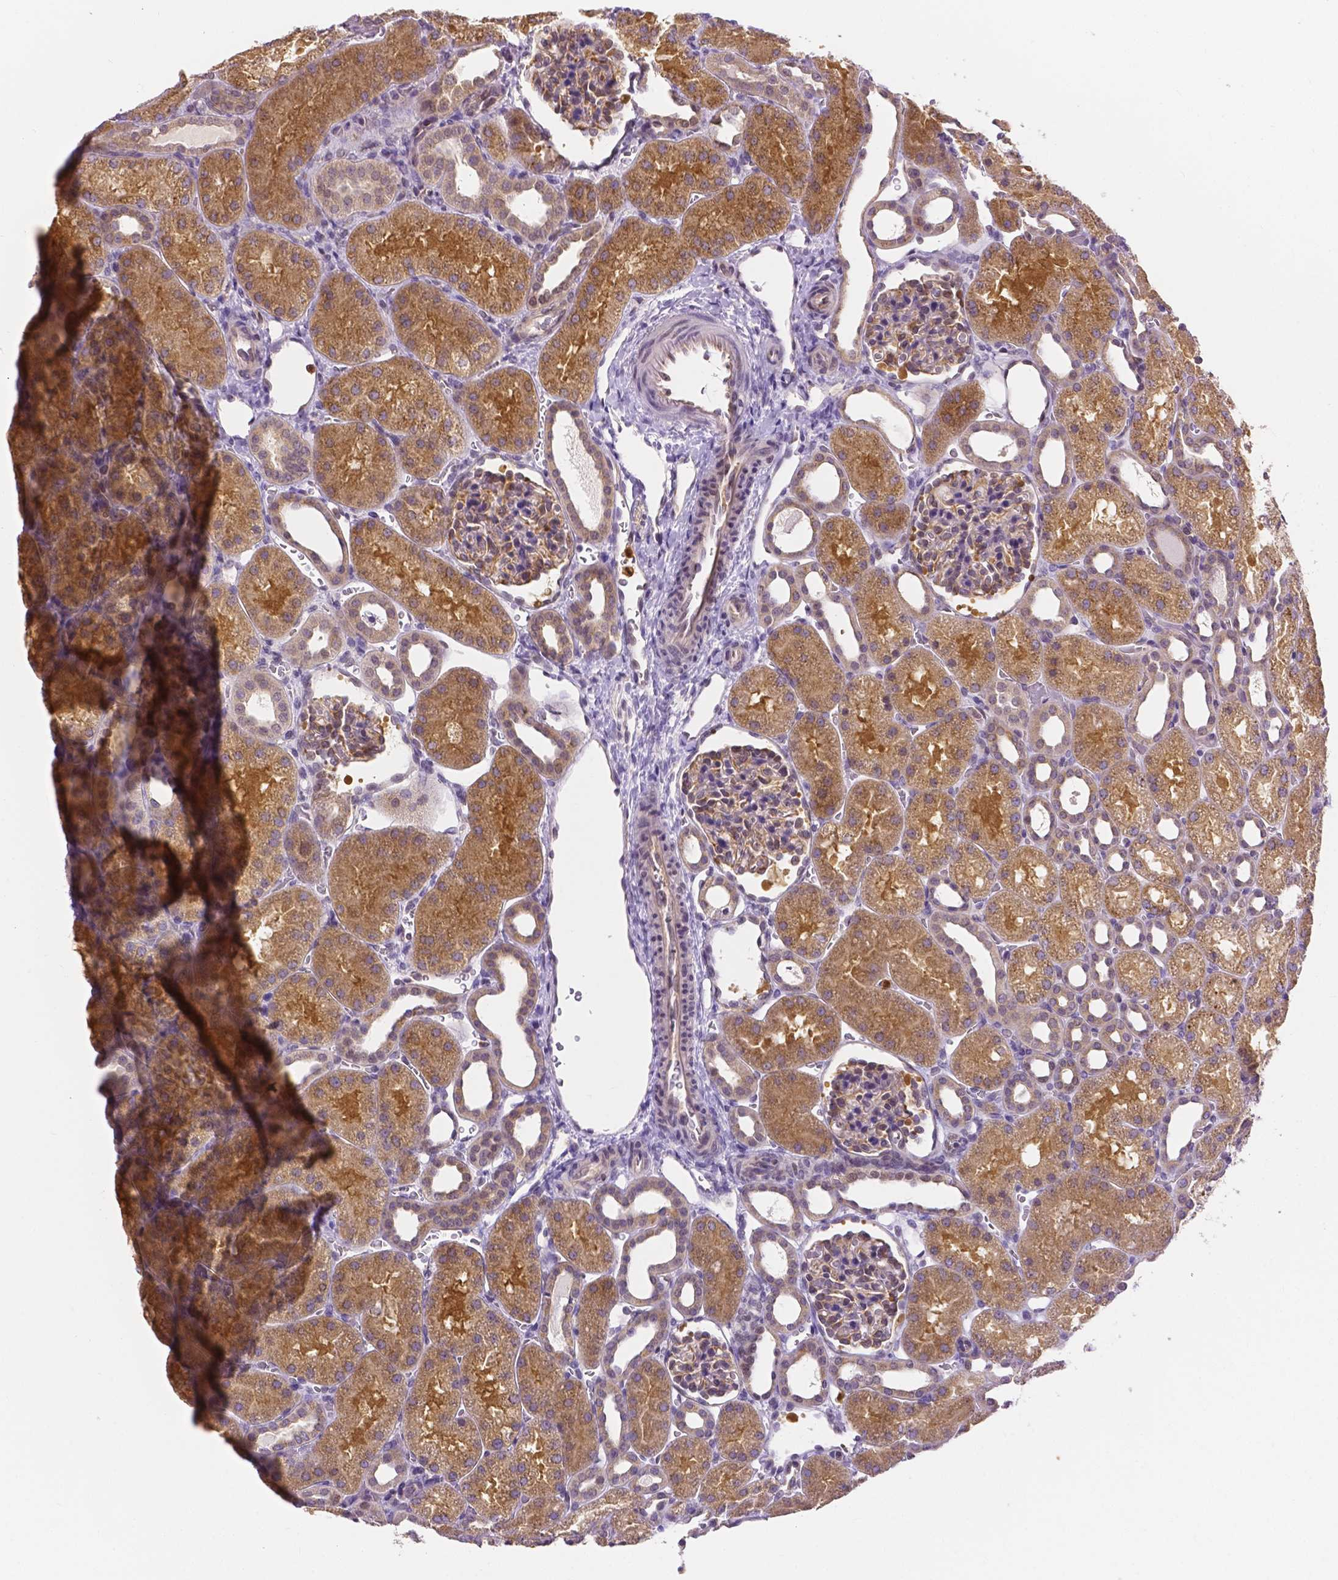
{"staining": {"intensity": "moderate", "quantity": "<25%", "location": "cytoplasmic/membranous"}, "tissue": "kidney", "cell_type": "Cells in glomeruli", "image_type": "normal", "snomed": [{"axis": "morphology", "description": "Normal tissue, NOS"}, {"axis": "topography", "description": "Kidney"}], "caption": "Immunohistochemistry (IHC) staining of unremarkable kidney, which reveals low levels of moderate cytoplasmic/membranous expression in about <25% of cells in glomeruli indicating moderate cytoplasmic/membranous protein positivity. The staining was performed using DAB (brown) for protein detection and nuclei were counterstained in hematoxylin (blue).", "gene": "ZNRD2", "patient": {"sex": "male", "age": 2}}